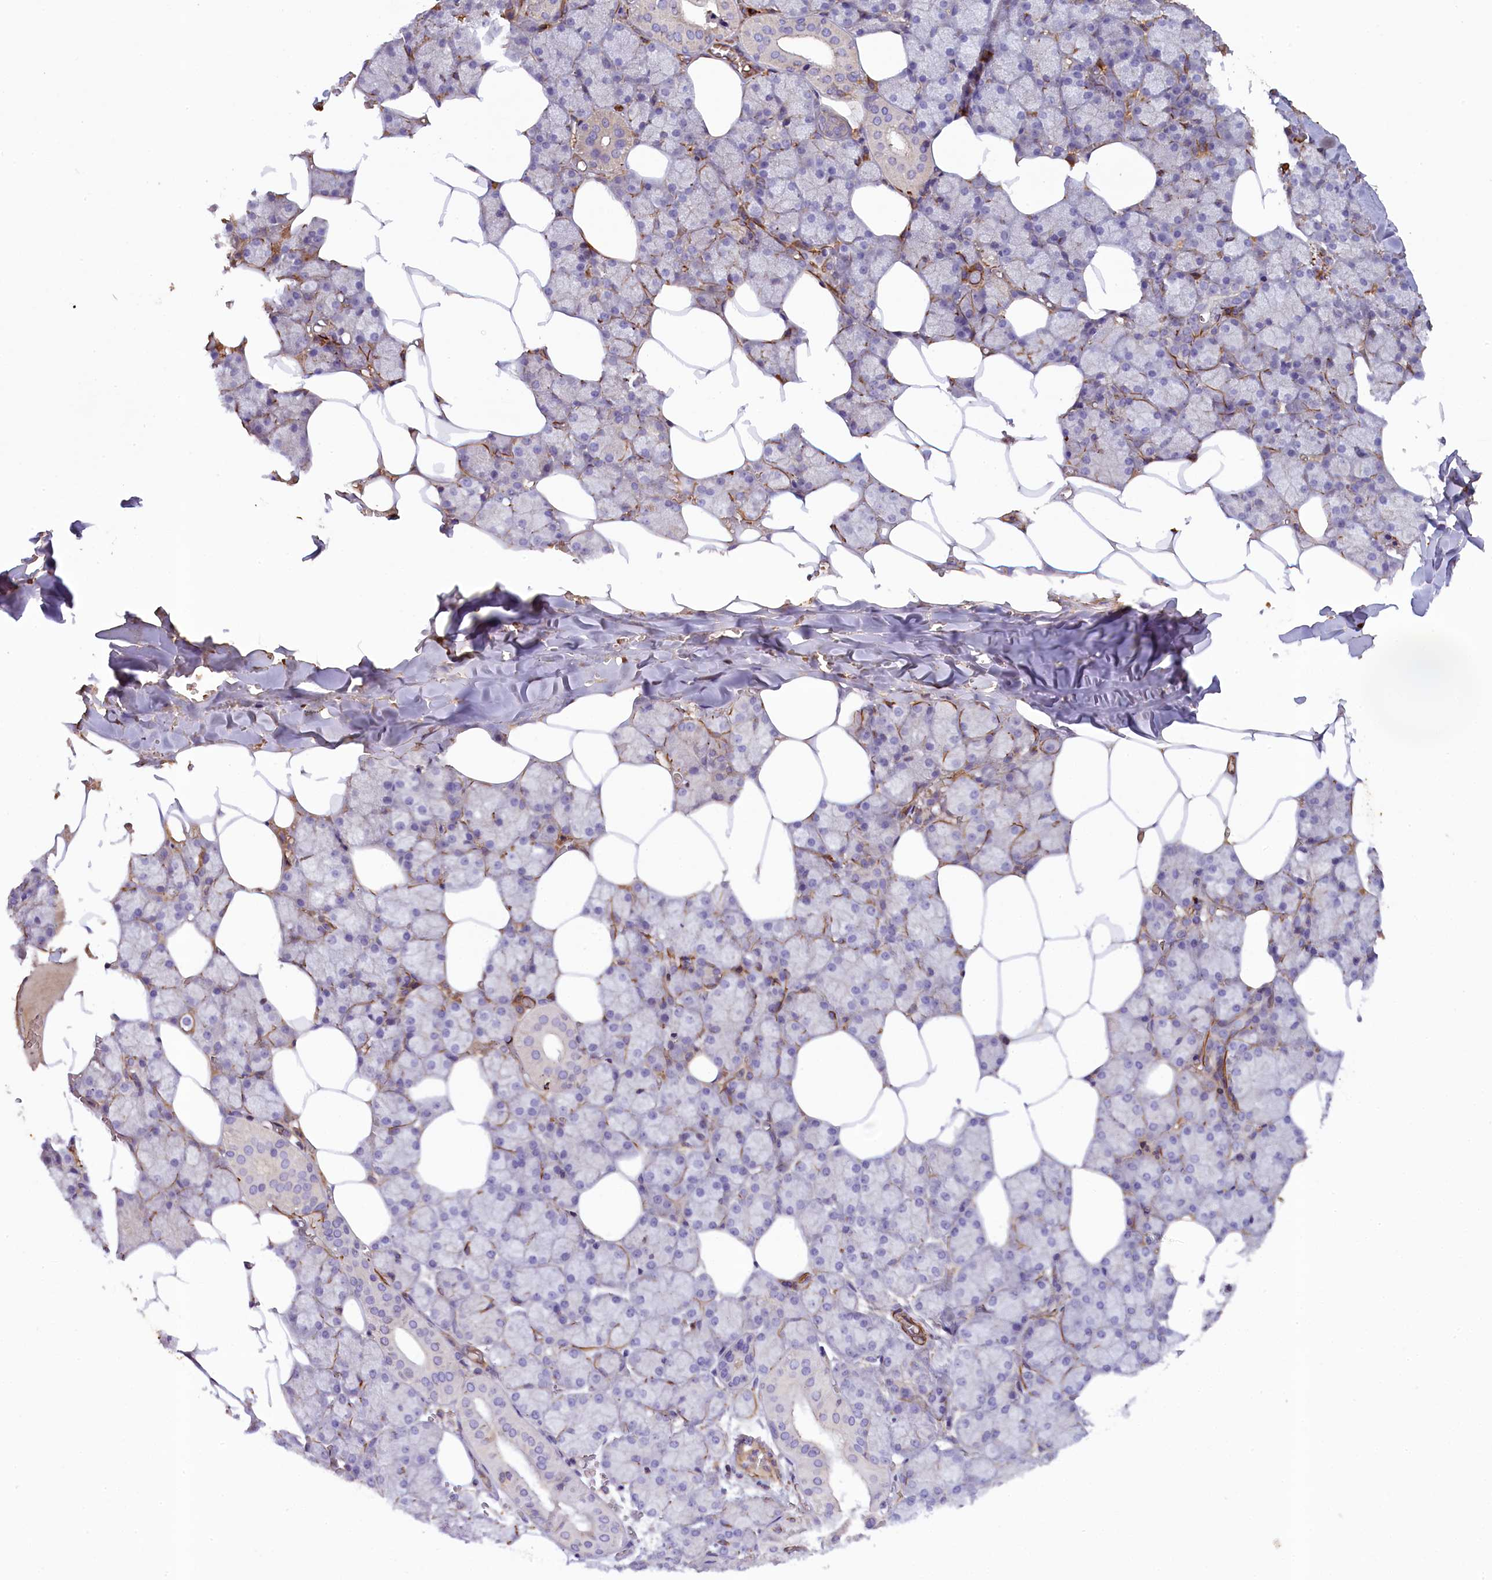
{"staining": {"intensity": "negative", "quantity": "none", "location": "none"}, "tissue": "salivary gland", "cell_type": "Glandular cells", "image_type": "normal", "snomed": [{"axis": "morphology", "description": "Normal tissue, NOS"}, {"axis": "topography", "description": "Salivary gland"}], "caption": "The image shows no significant expression in glandular cells of salivary gland.", "gene": "FUZ", "patient": {"sex": "male", "age": 62}}